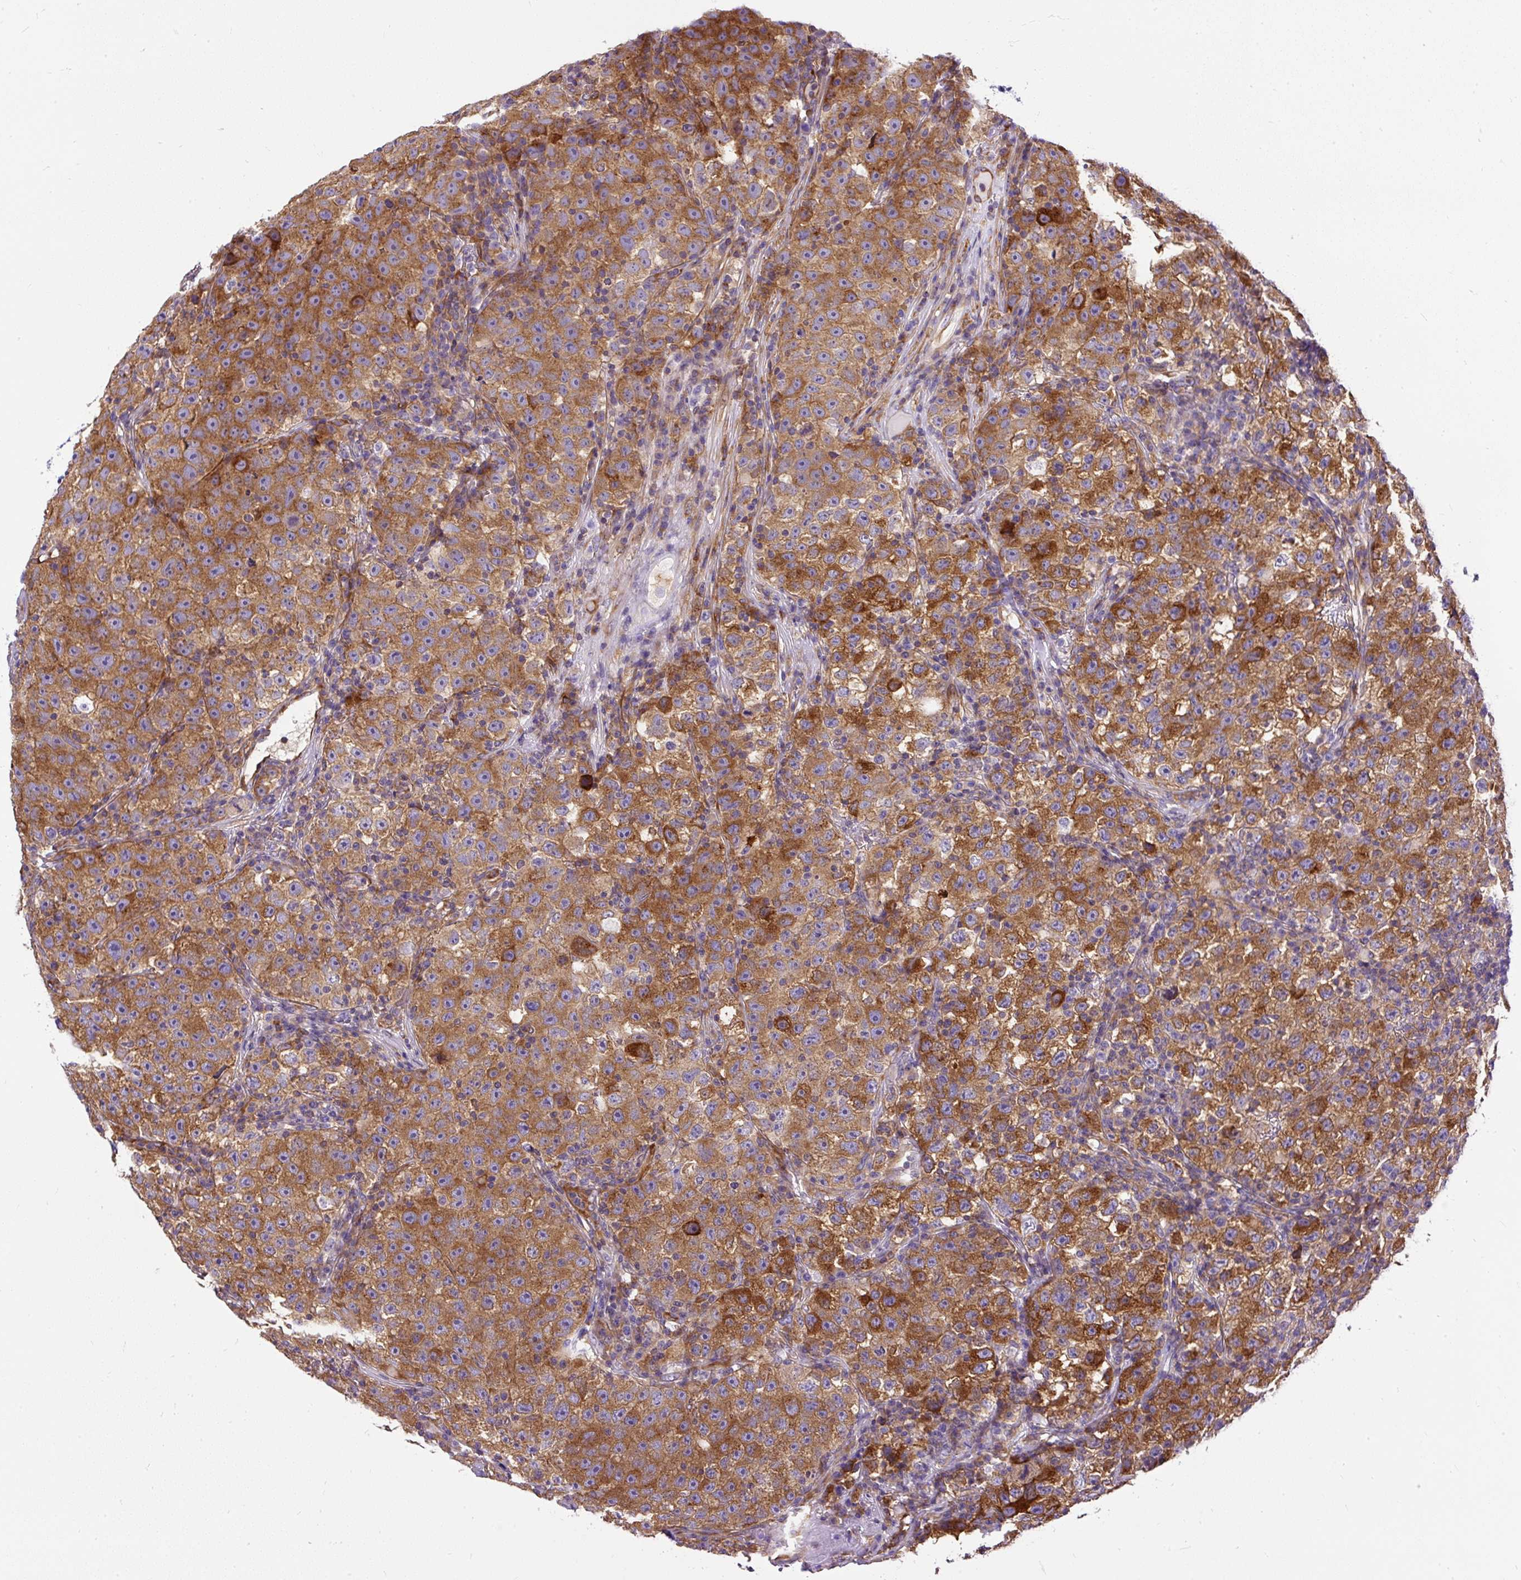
{"staining": {"intensity": "strong", "quantity": ">75%", "location": "cytoplasmic/membranous"}, "tissue": "testis cancer", "cell_type": "Tumor cells", "image_type": "cancer", "snomed": [{"axis": "morphology", "description": "Seminoma, NOS"}, {"axis": "topography", "description": "Testis"}], "caption": "Immunohistochemistry of human testis cancer (seminoma) shows high levels of strong cytoplasmic/membranous positivity in about >75% of tumor cells. Nuclei are stained in blue.", "gene": "MAP1S", "patient": {"sex": "male", "age": 22}}